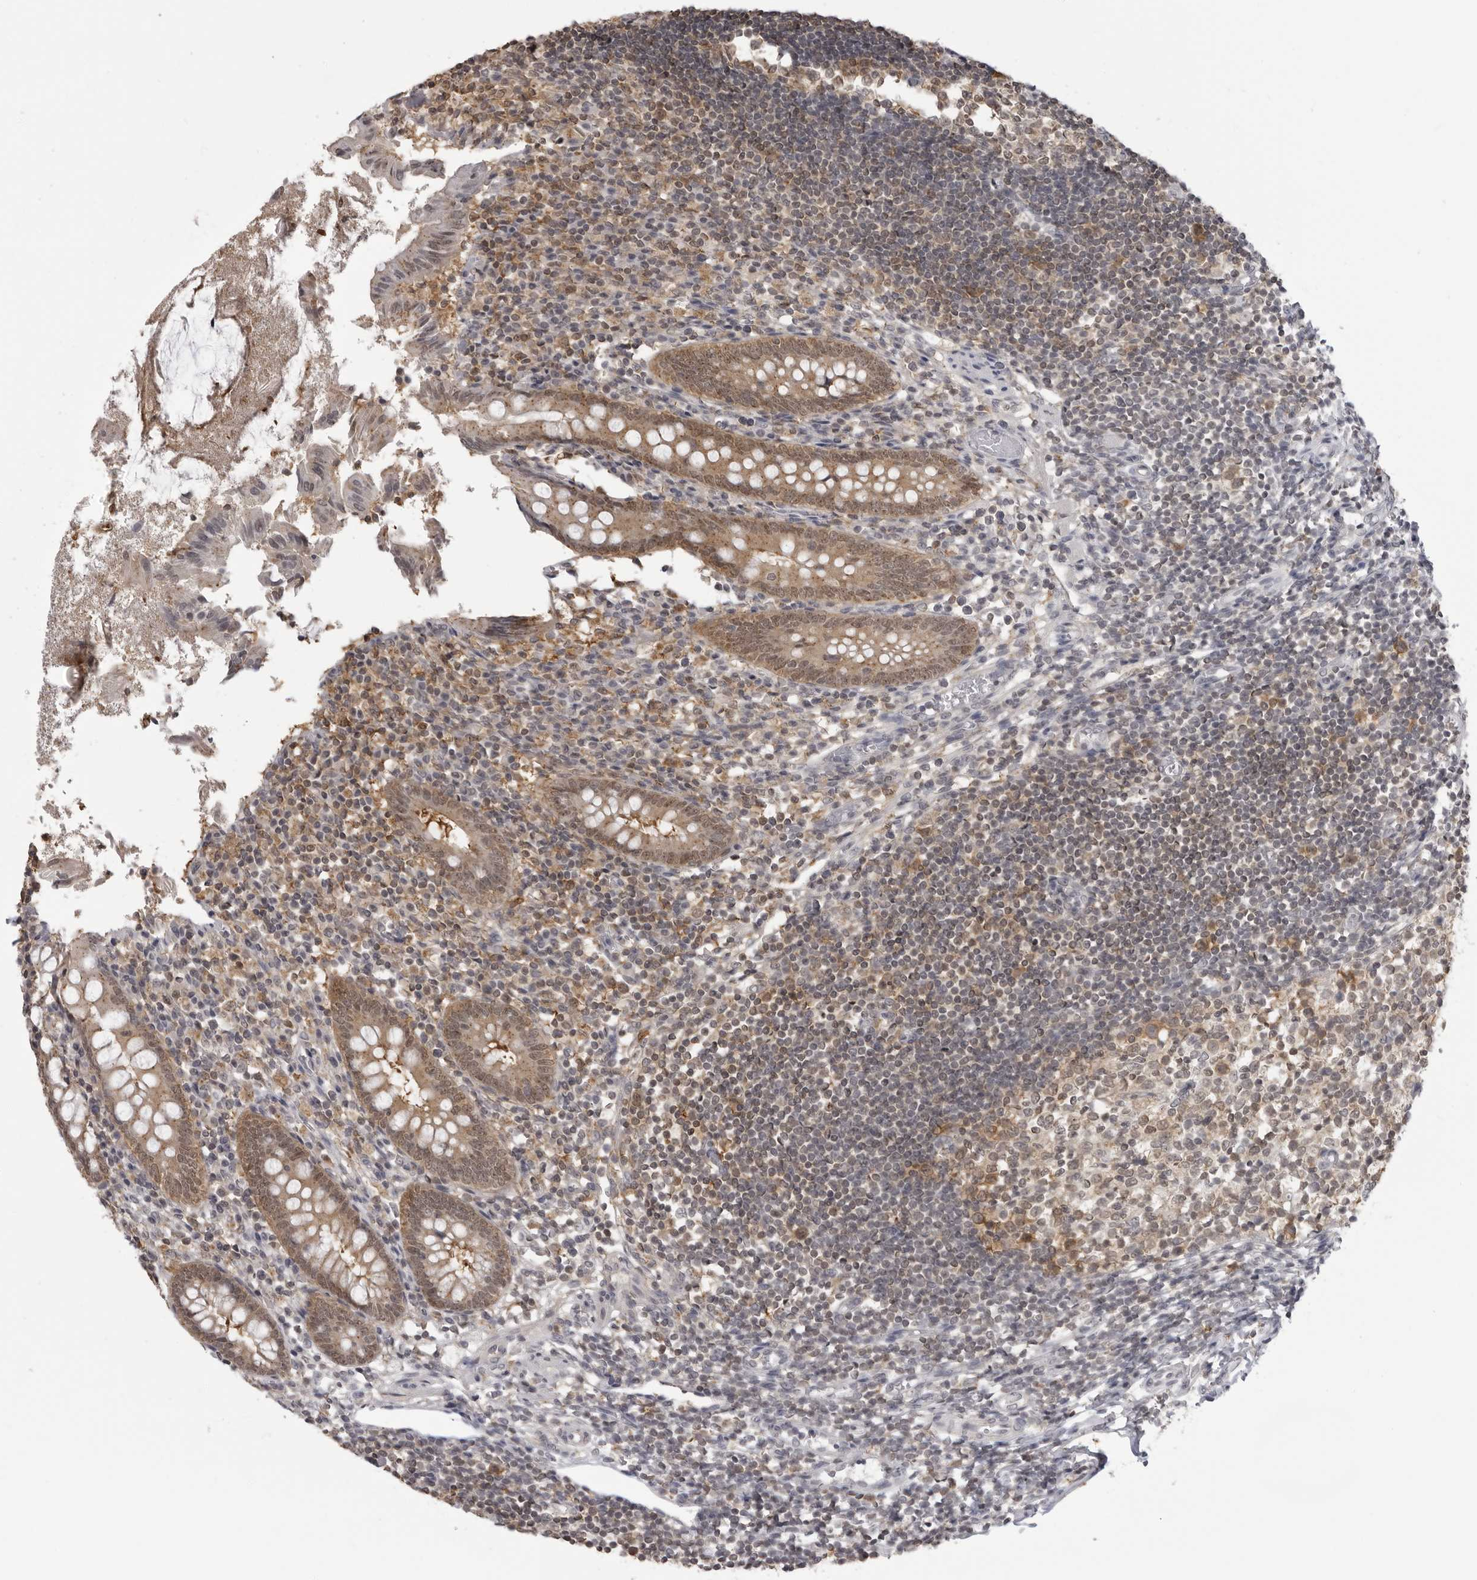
{"staining": {"intensity": "moderate", "quantity": ">75%", "location": "cytoplasmic/membranous,nuclear"}, "tissue": "appendix", "cell_type": "Glandular cells", "image_type": "normal", "snomed": [{"axis": "morphology", "description": "Normal tissue, NOS"}, {"axis": "topography", "description": "Appendix"}], "caption": "Immunohistochemical staining of unremarkable human appendix displays medium levels of moderate cytoplasmic/membranous,nuclear expression in about >75% of glandular cells.", "gene": "PDCL3", "patient": {"sex": "female", "age": 17}}